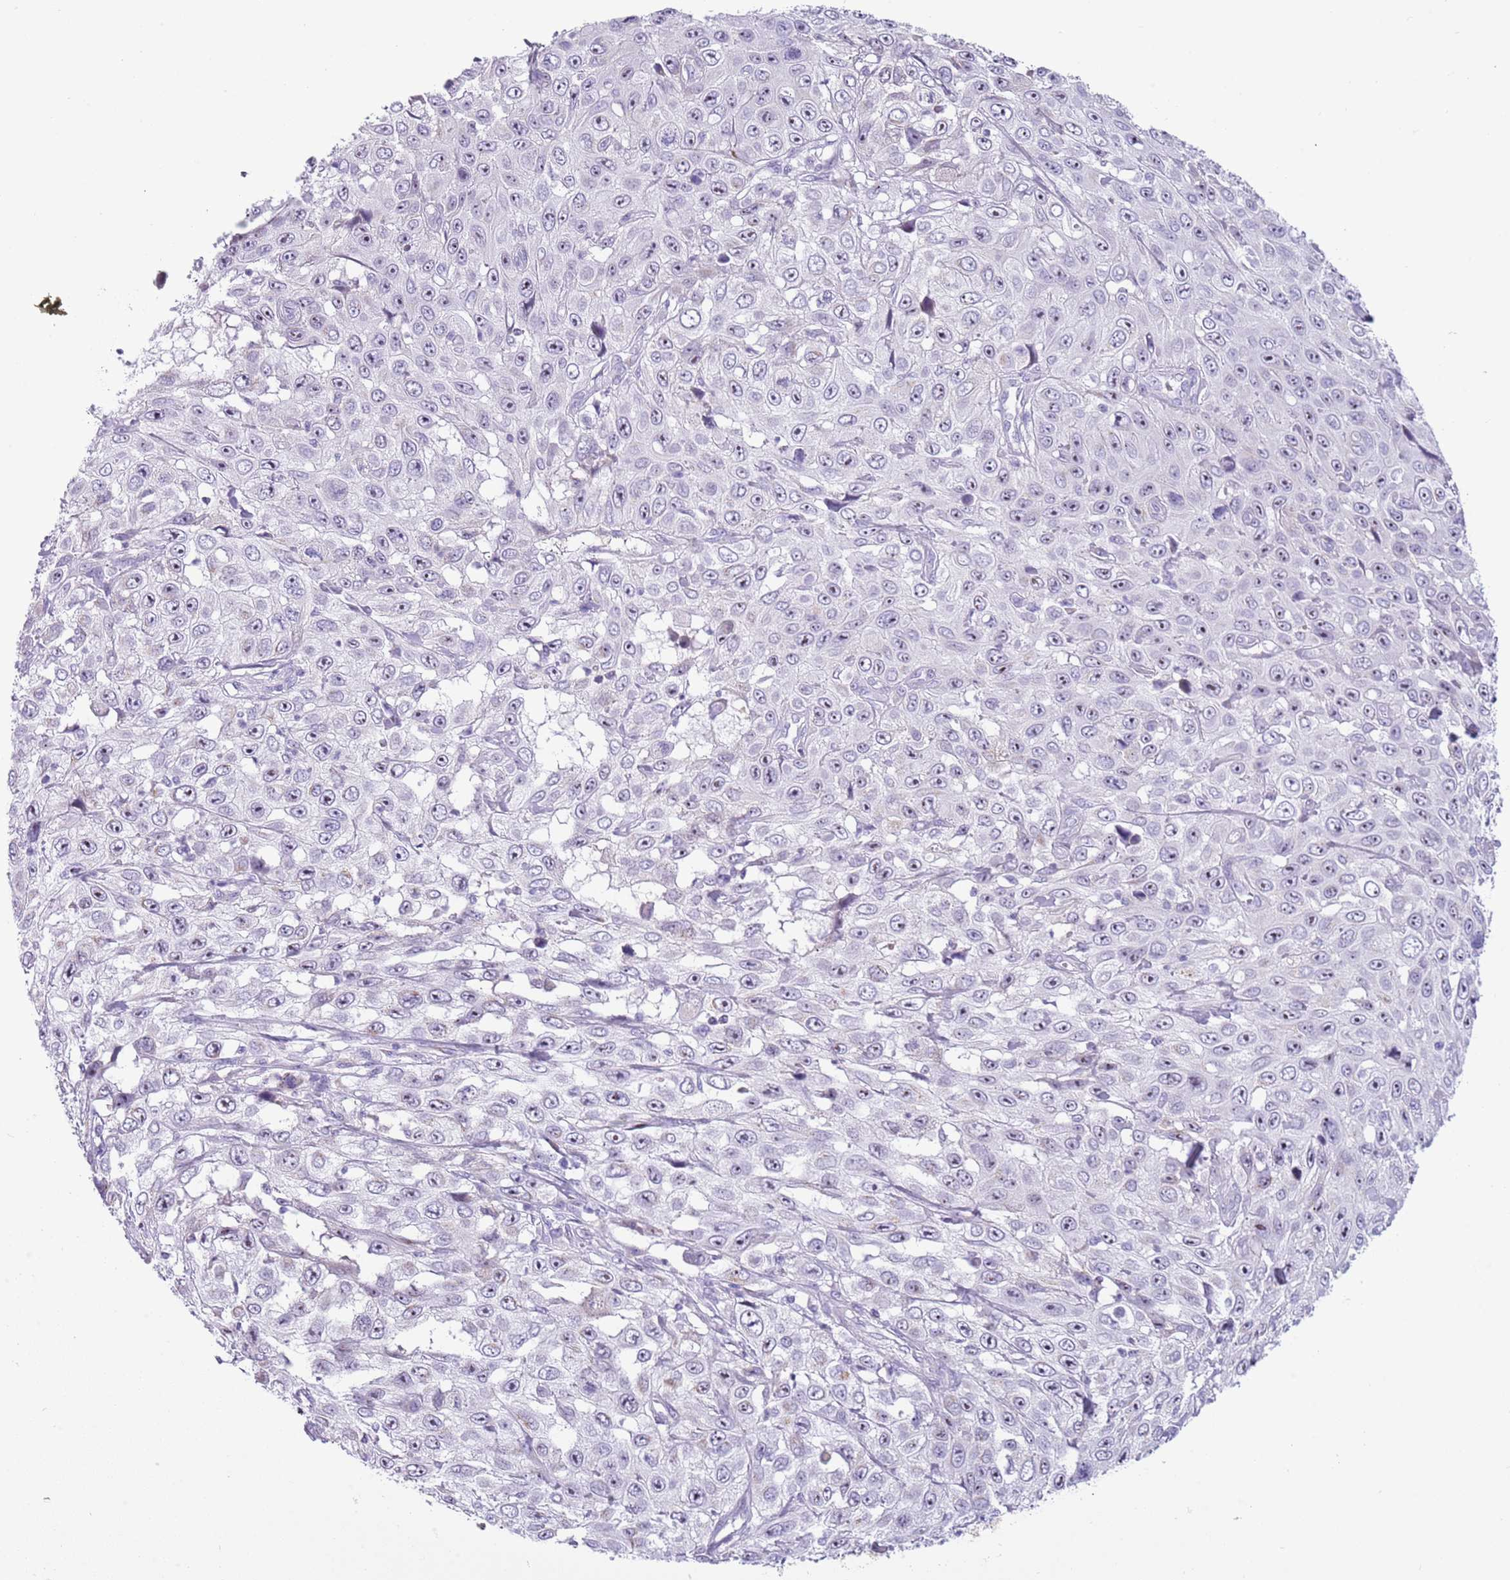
{"staining": {"intensity": "negative", "quantity": "none", "location": "none"}, "tissue": "skin cancer", "cell_type": "Tumor cells", "image_type": "cancer", "snomed": [{"axis": "morphology", "description": "Squamous cell carcinoma, NOS"}, {"axis": "topography", "description": "Skin"}], "caption": "A micrograph of skin cancer (squamous cell carcinoma) stained for a protein shows no brown staining in tumor cells.", "gene": "NBPF6", "patient": {"sex": "male", "age": 82}}